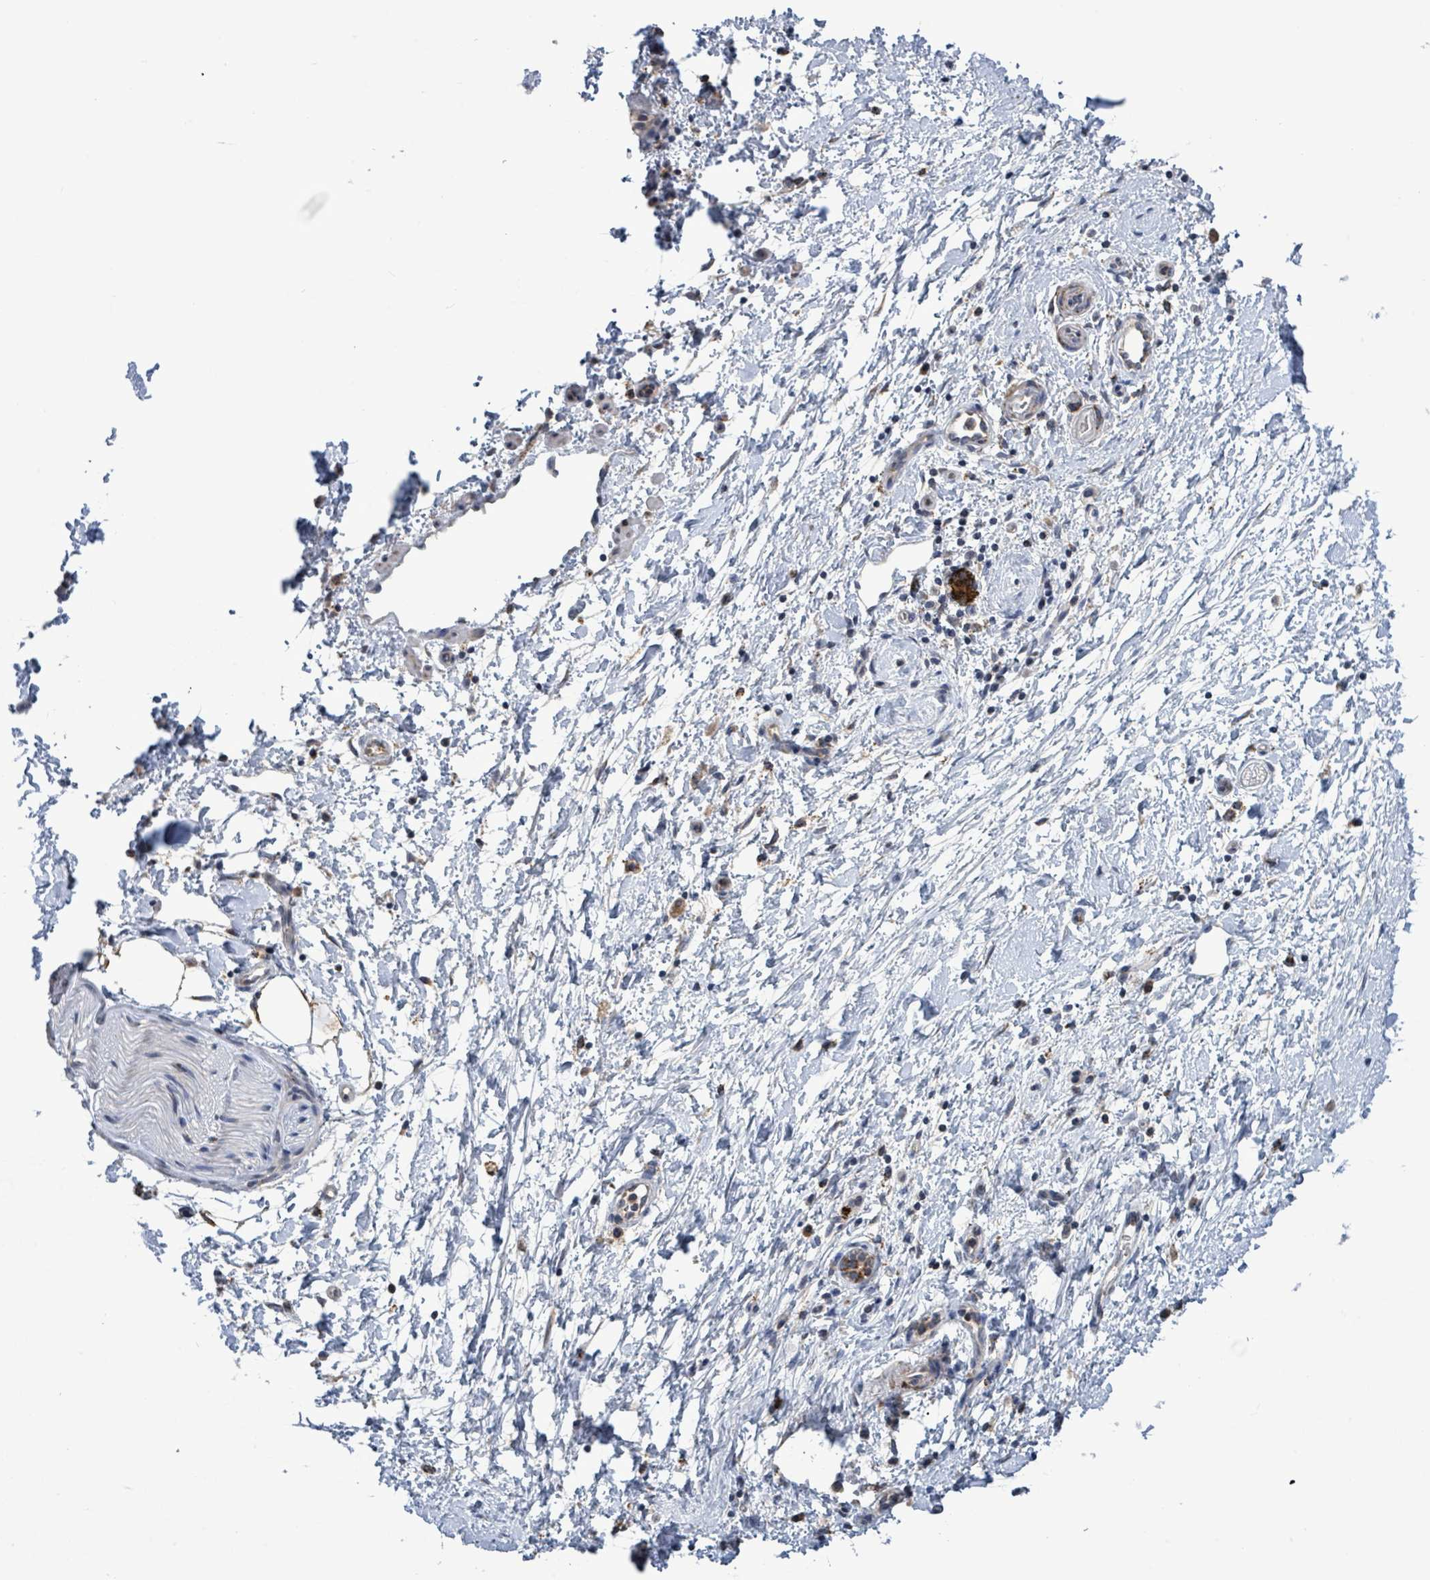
{"staining": {"intensity": "negative", "quantity": "none", "location": "none"}, "tissue": "adipose tissue", "cell_type": "Adipocytes", "image_type": "normal", "snomed": [{"axis": "morphology", "description": "Normal tissue, NOS"}, {"axis": "morphology", "description": "Adenocarcinoma, NOS"}, {"axis": "topography", "description": "Pancreas"}, {"axis": "topography", "description": "Peripheral nerve tissue"}], "caption": "Immunohistochemistry histopathology image of normal adipose tissue stained for a protein (brown), which shows no expression in adipocytes. Brightfield microscopy of immunohistochemistry stained with DAB (brown) and hematoxylin (blue), captured at high magnification.", "gene": "COQ10B", "patient": {"sex": "female", "age": 77}}